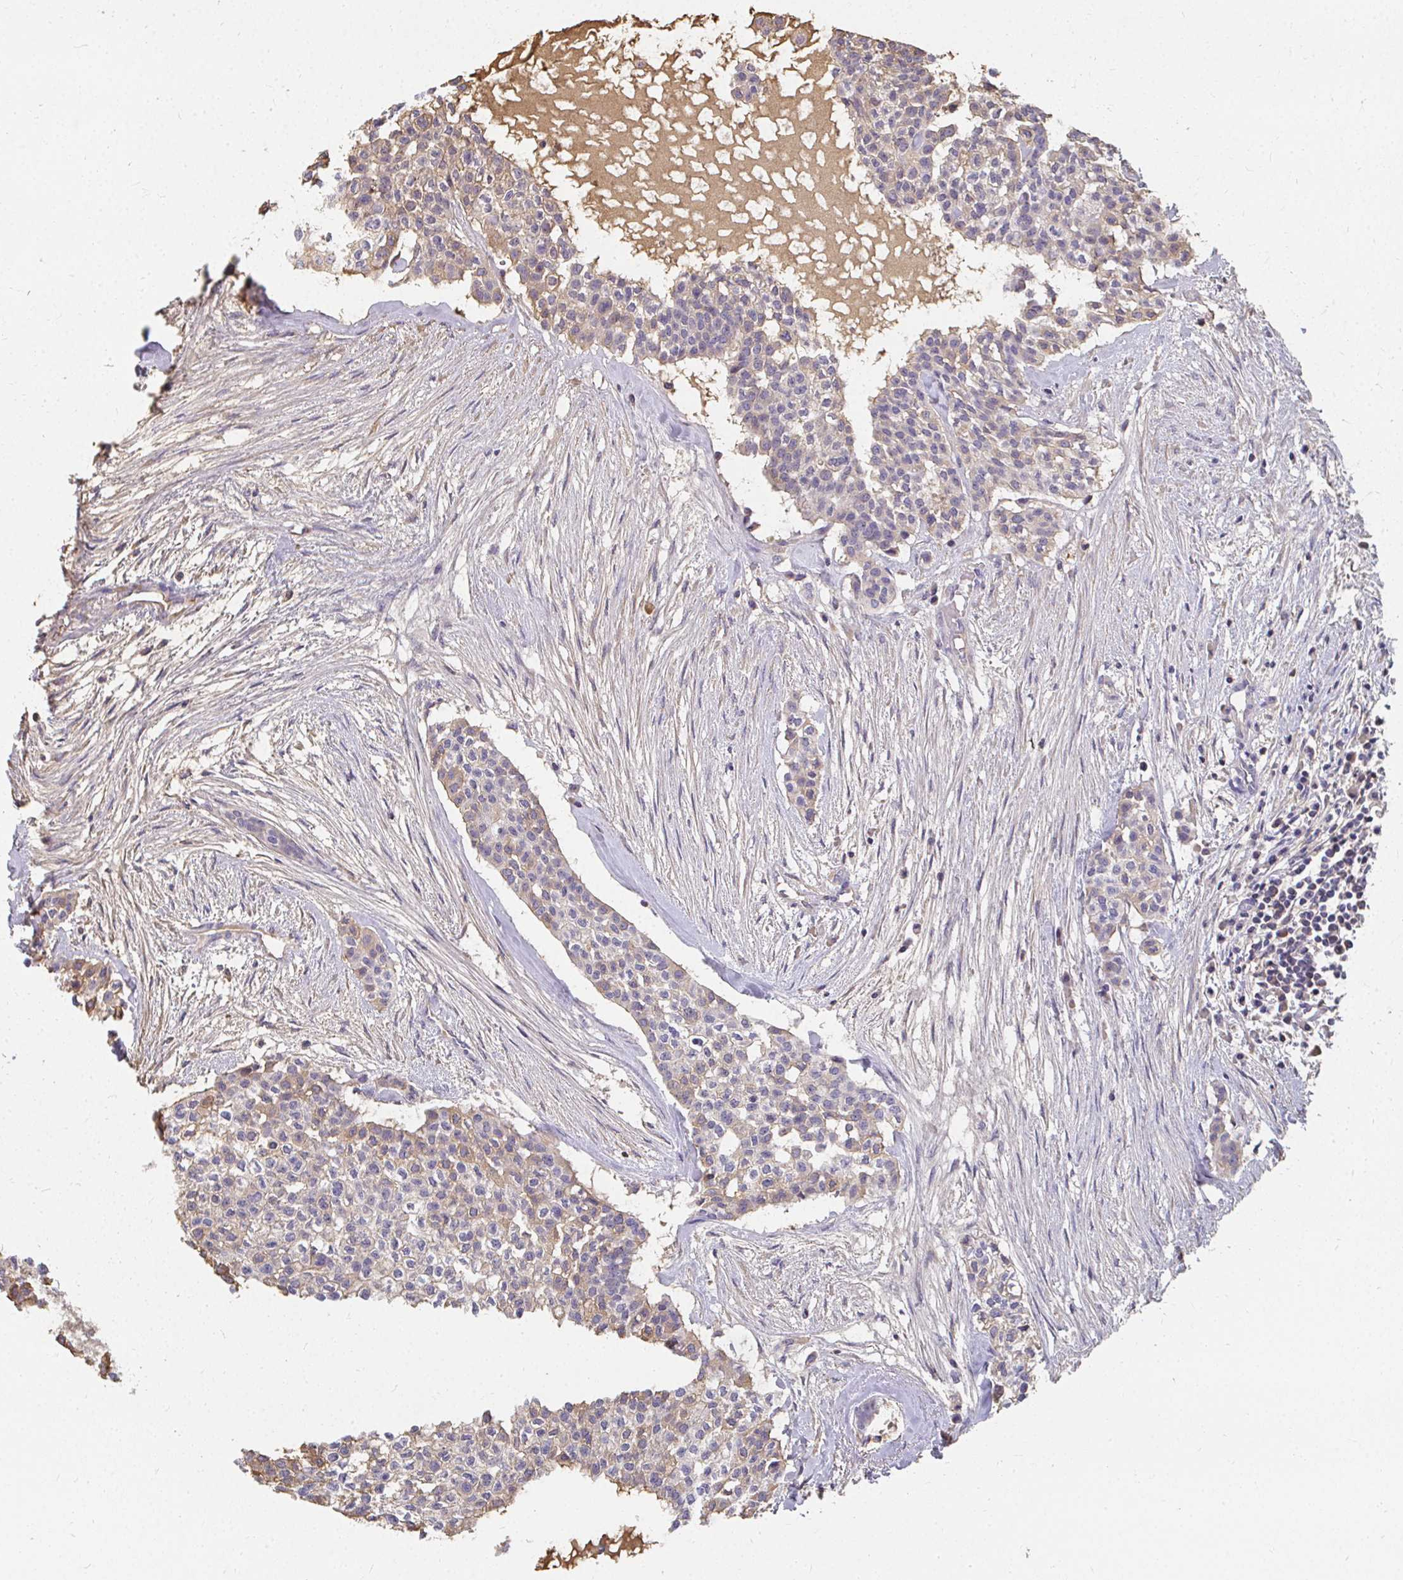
{"staining": {"intensity": "negative", "quantity": "none", "location": "none"}, "tissue": "head and neck cancer", "cell_type": "Tumor cells", "image_type": "cancer", "snomed": [{"axis": "morphology", "description": "Adenocarcinoma, NOS"}, {"axis": "topography", "description": "Head-Neck"}], "caption": "Tumor cells show no significant protein positivity in head and neck adenocarcinoma.", "gene": "LOXL4", "patient": {"sex": "male", "age": 81}}